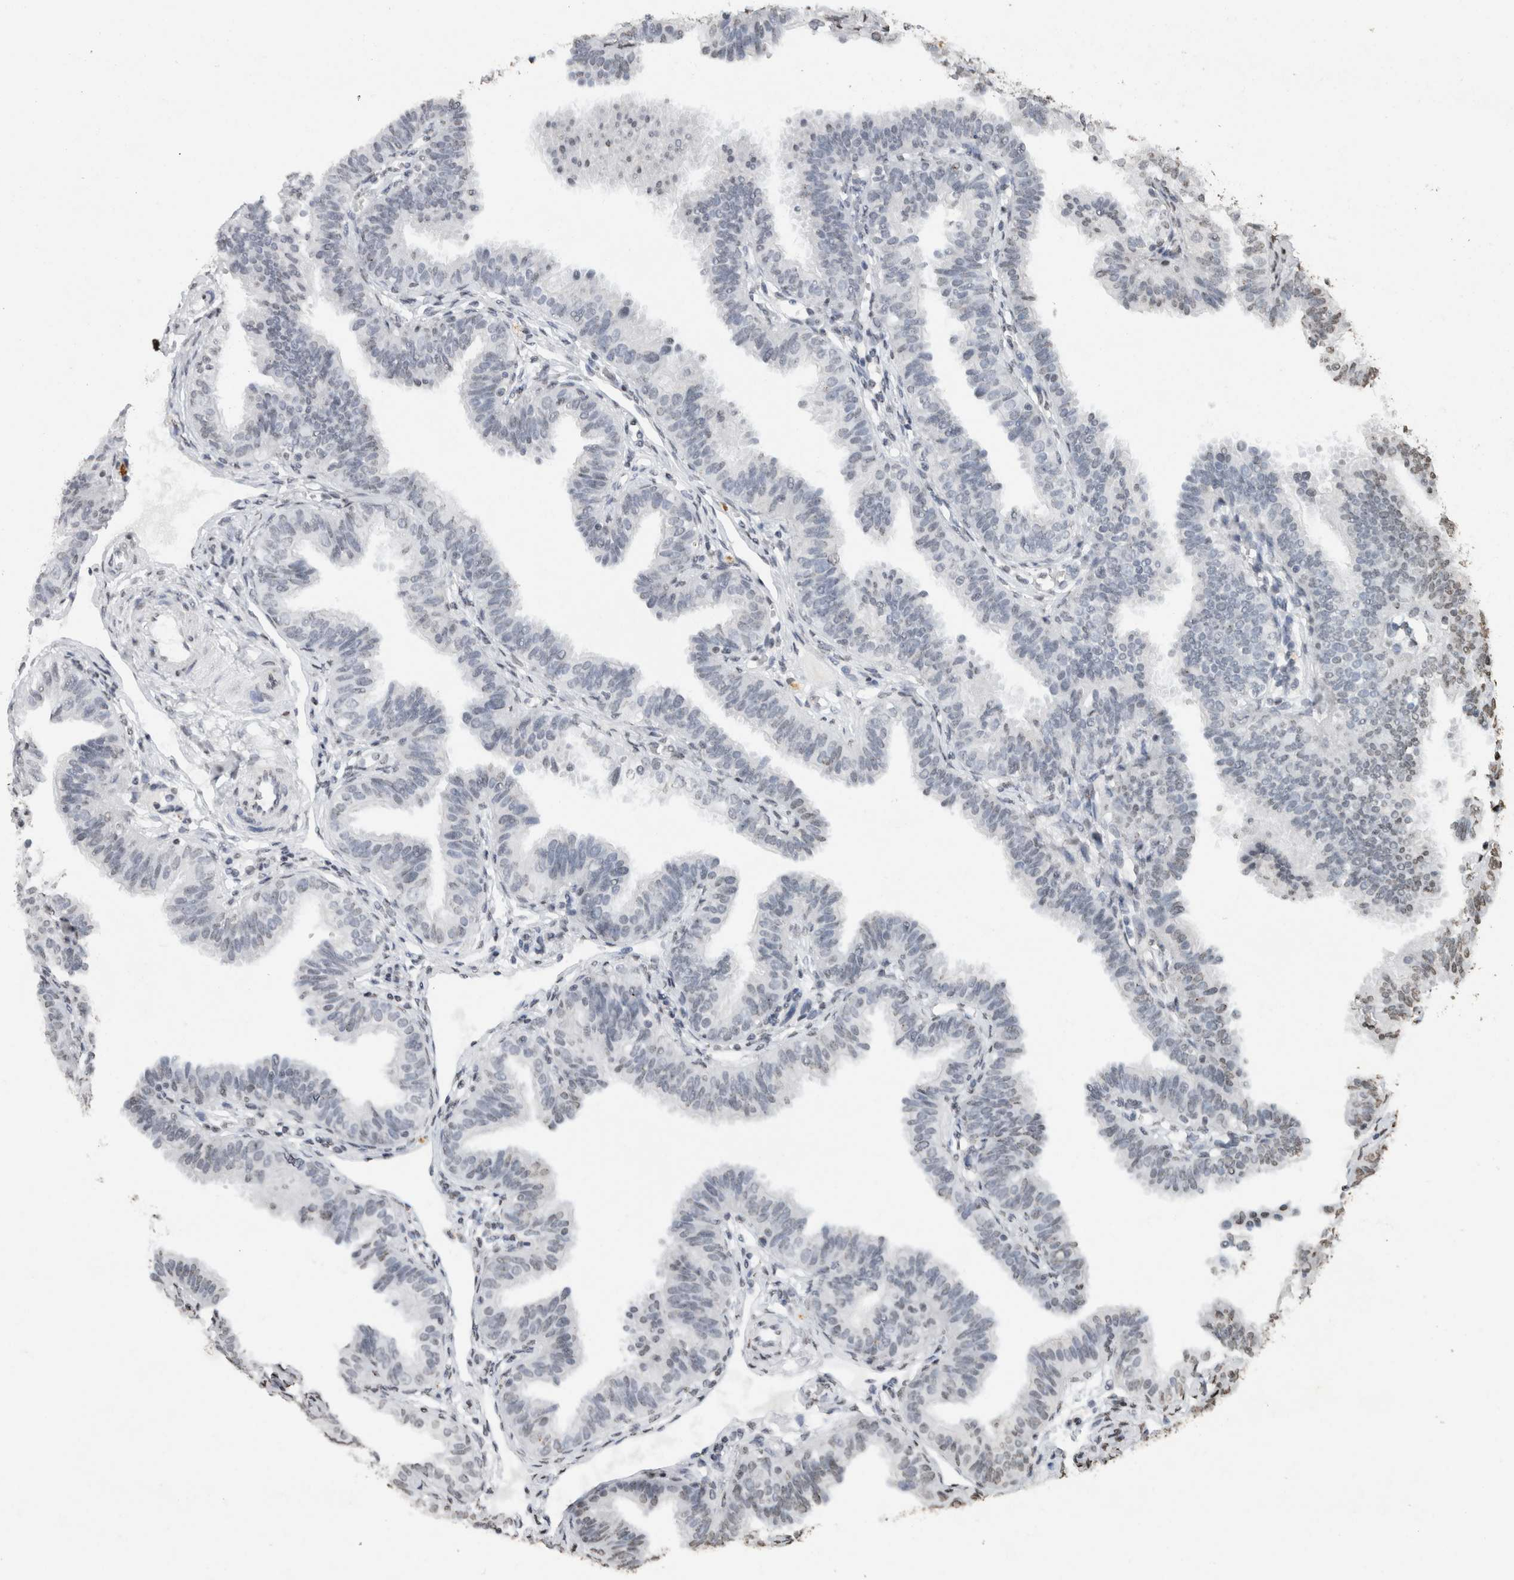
{"staining": {"intensity": "negative", "quantity": "none", "location": "none"}, "tissue": "fallopian tube", "cell_type": "Glandular cells", "image_type": "normal", "snomed": [{"axis": "morphology", "description": "Normal tissue, NOS"}, {"axis": "topography", "description": "Fallopian tube"}], "caption": "High magnification brightfield microscopy of benign fallopian tube stained with DAB (3,3'-diaminobenzidine) (brown) and counterstained with hematoxylin (blue): glandular cells show no significant staining. Brightfield microscopy of IHC stained with DAB (3,3'-diaminobenzidine) (brown) and hematoxylin (blue), captured at high magnification.", "gene": "CNTN1", "patient": {"sex": "female", "age": 35}}